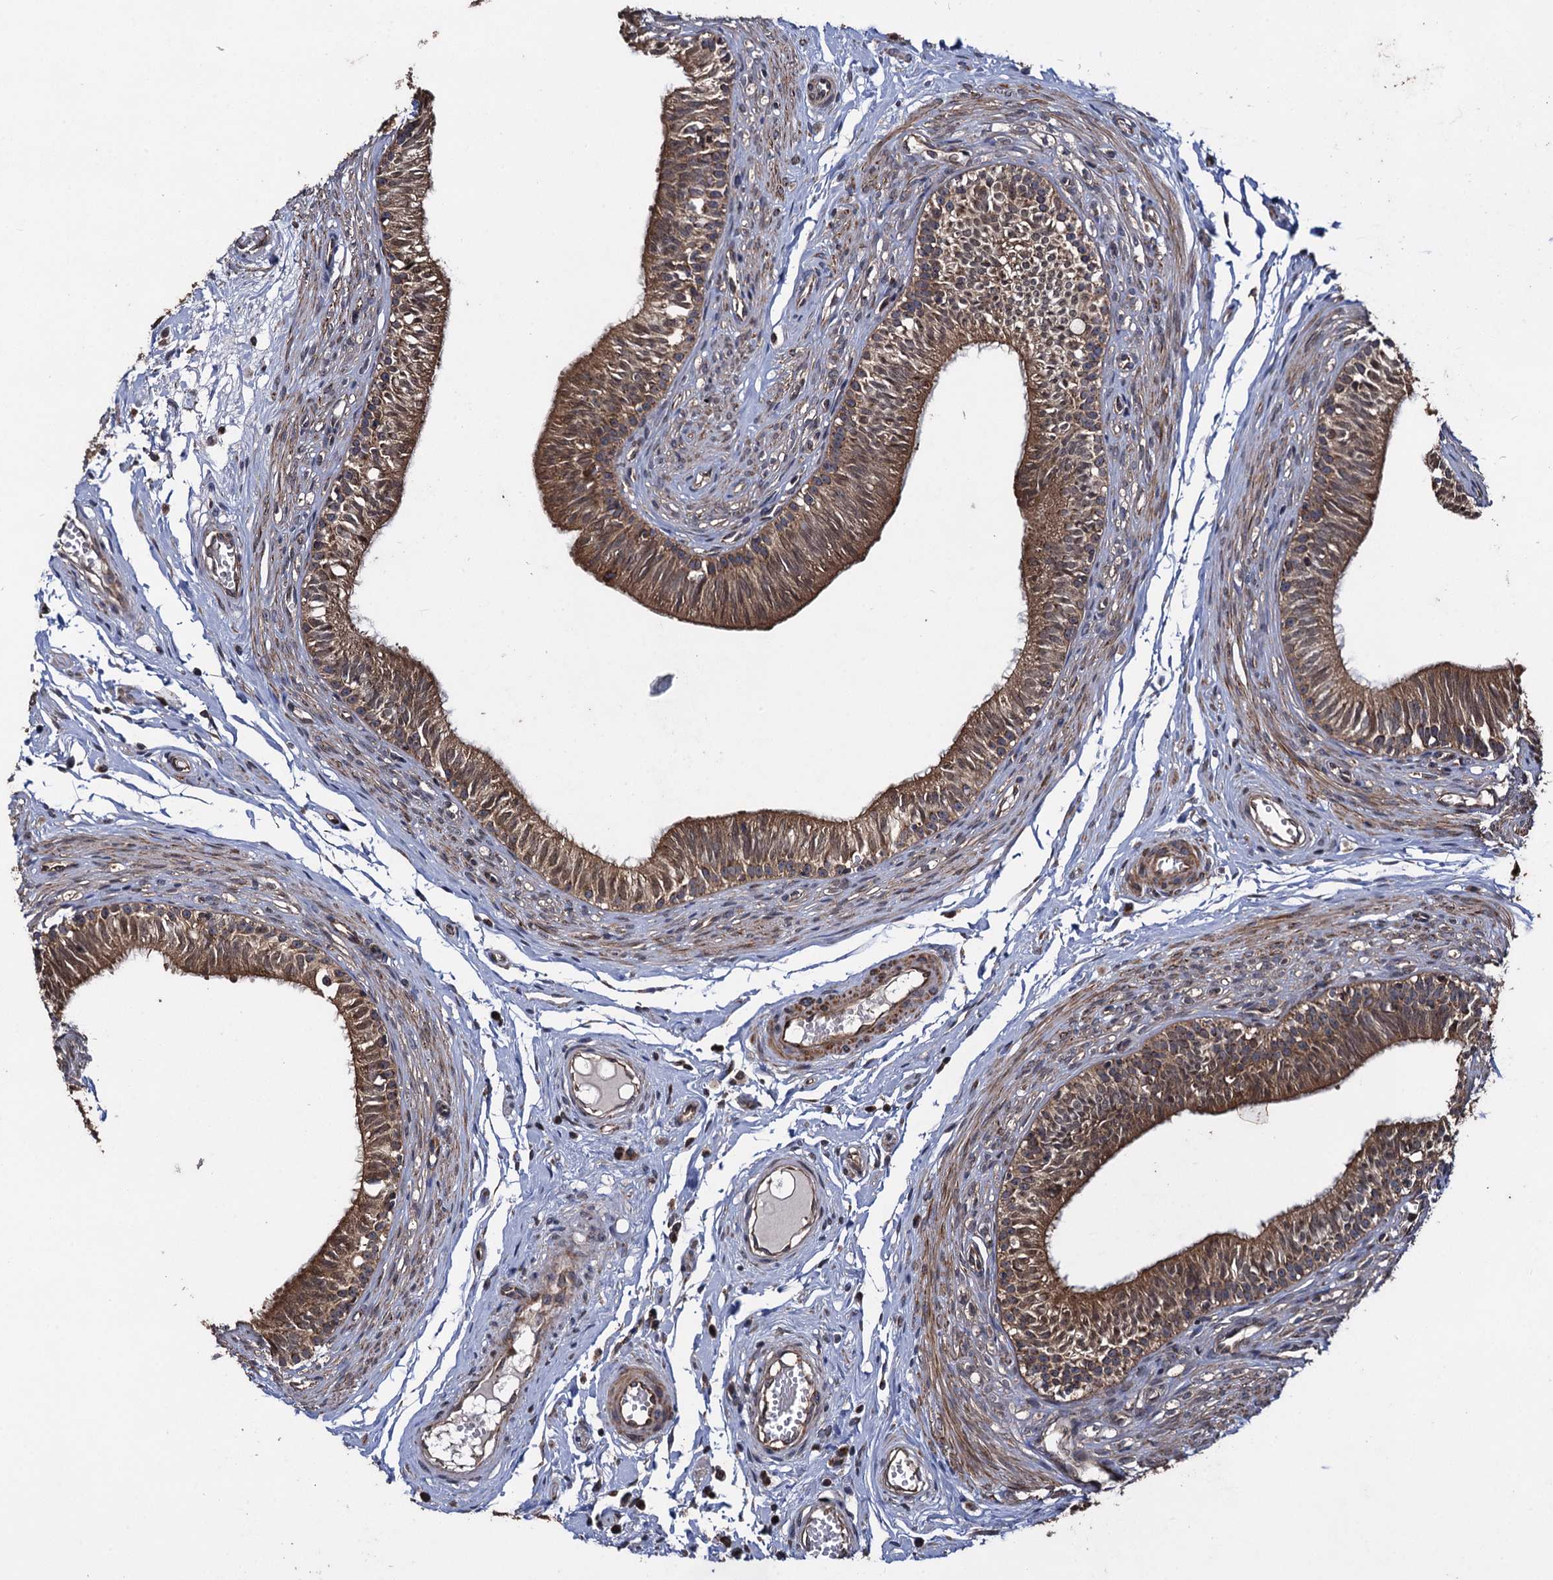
{"staining": {"intensity": "moderate", "quantity": ">75%", "location": "cytoplasmic/membranous,nuclear"}, "tissue": "epididymis", "cell_type": "Glandular cells", "image_type": "normal", "snomed": [{"axis": "morphology", "description": "Normal tissue, NOS"}, {"axis": "topography", "description": "Epididymis, spermatic cord, NOS"}], "caption": "Immunohistochemistry histopathology image of unremarkable epididymis: epididymis stained using immunohistochemistry displays medium levels of moderate protein expression localized specifically in the cytoplasmic/membranous,nuclear of glandular cells, appearing as a cytoplasmic/membranous,nuclear brown color.", "gene": "HAUS1", "patient": {"sex": "male", "age": 22}}